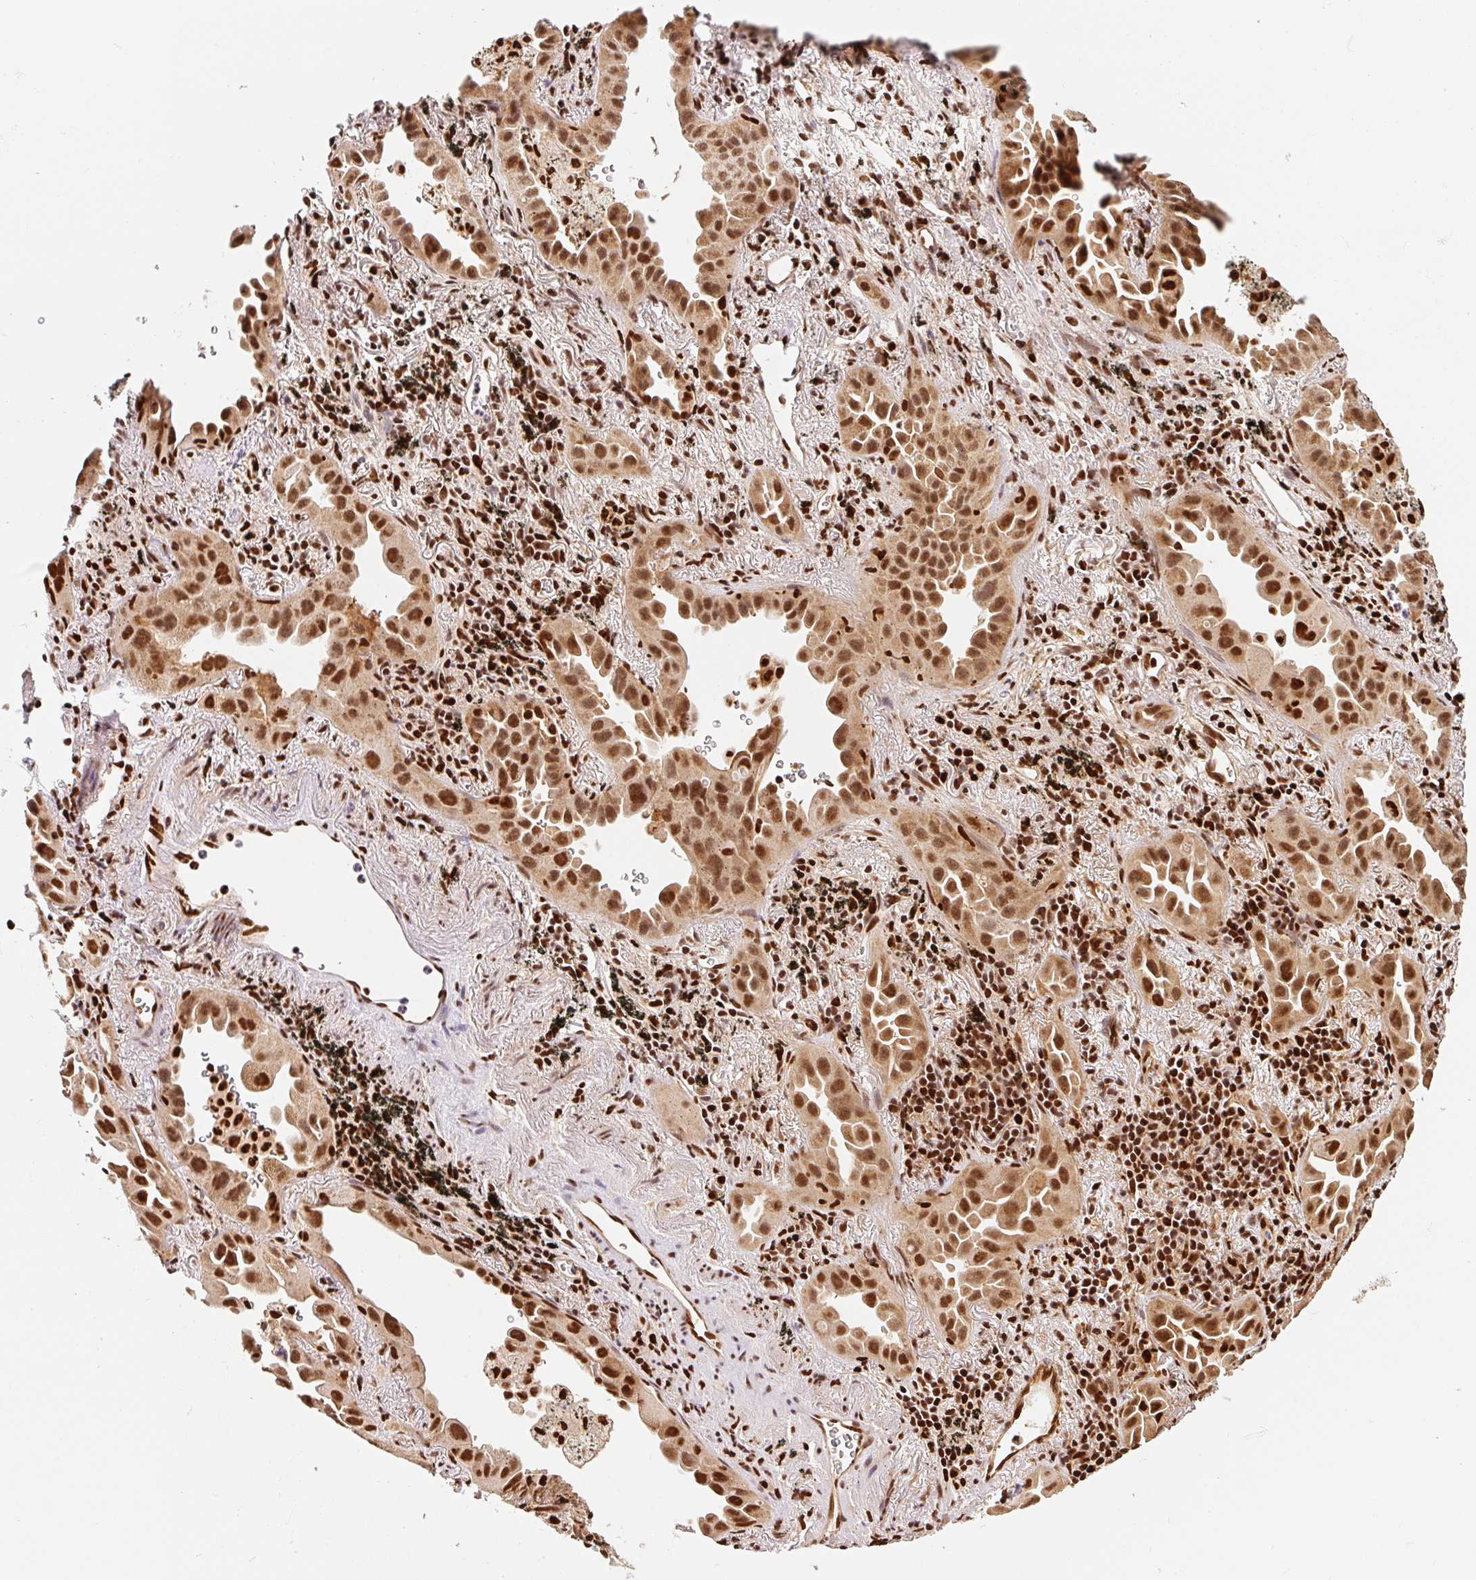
{"staining": {"intensity": "strong", "quantity": ">75%", "location": "nuclear"}, "tissue": "lung cancer", "cell_type": "Tumor cells", "image_type": "cancer", "snomed": [{"axis": "morphology", "description": "Adenocarcinoma, NOS"}, {"axis": "topography", "description": "Lung"}], "caption": "This photomicrograph displays immunohistochemistry staining of human lung cancer, with high strong nuclear expression in approximately >75% of tumor cells.", "gene": "GPR139", "patient": {"sex": "male", "age": 68}}